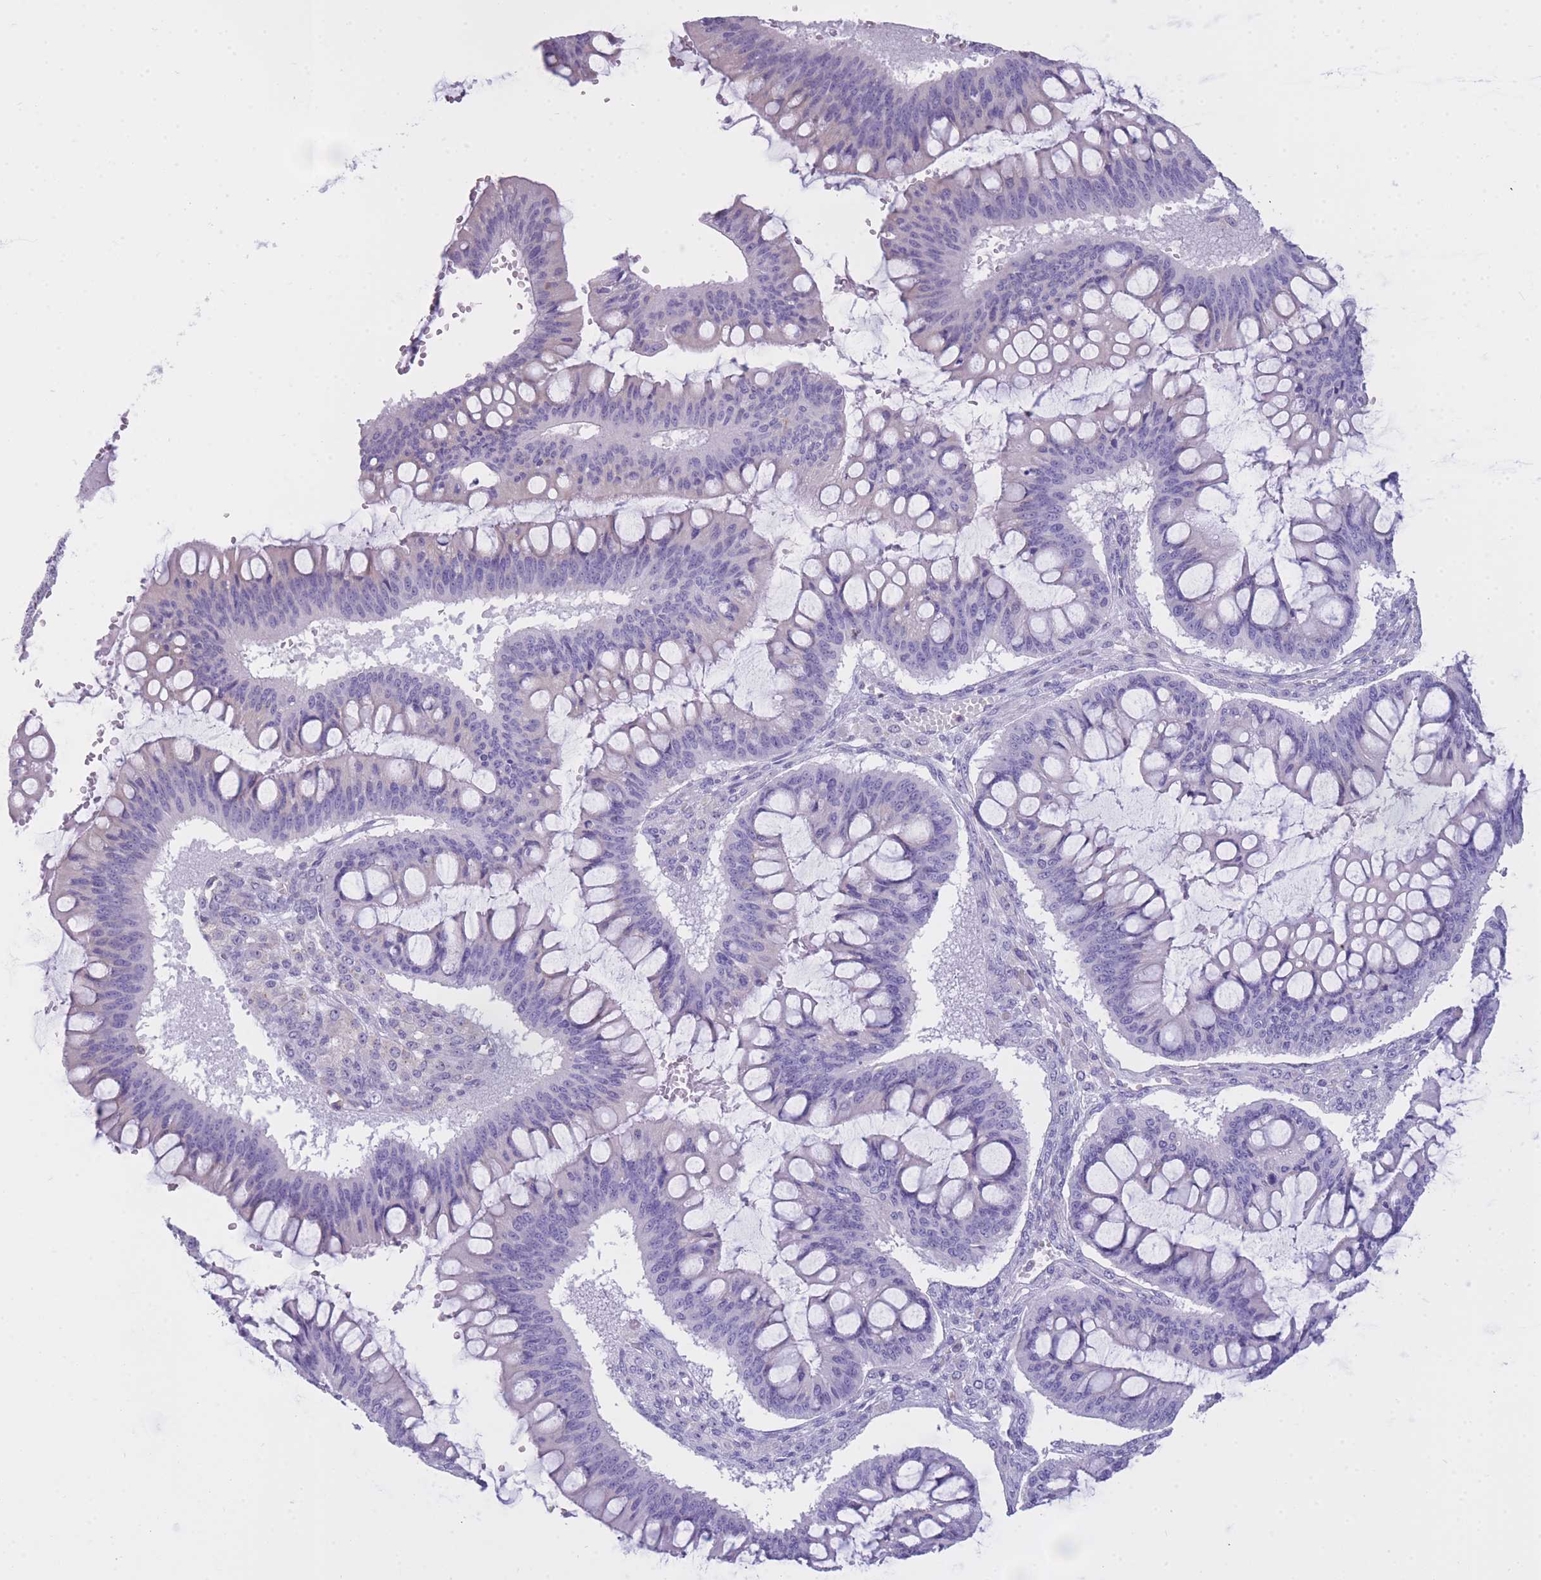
{"staining": {"intensity": "negative", "quantity": "none", "location": "none"}, "tissue": "ovarian cancer", "cell_type": "Tumor cells", "image_type": "cancer", "snomed": [{"axis": "morphology", "description": "Cystadenocarcinoma, mucinous, NOS"}, {"axis": "topography", "description": "Ovary"}], "caption": "Ovarian cancer (mucinous cystadenocarcinoma) was stained to show a protein in brown. There is no significant positivity in tumor cells.", "gene": "ZNF662", "patient": {"sex": "female", "age": 73}}